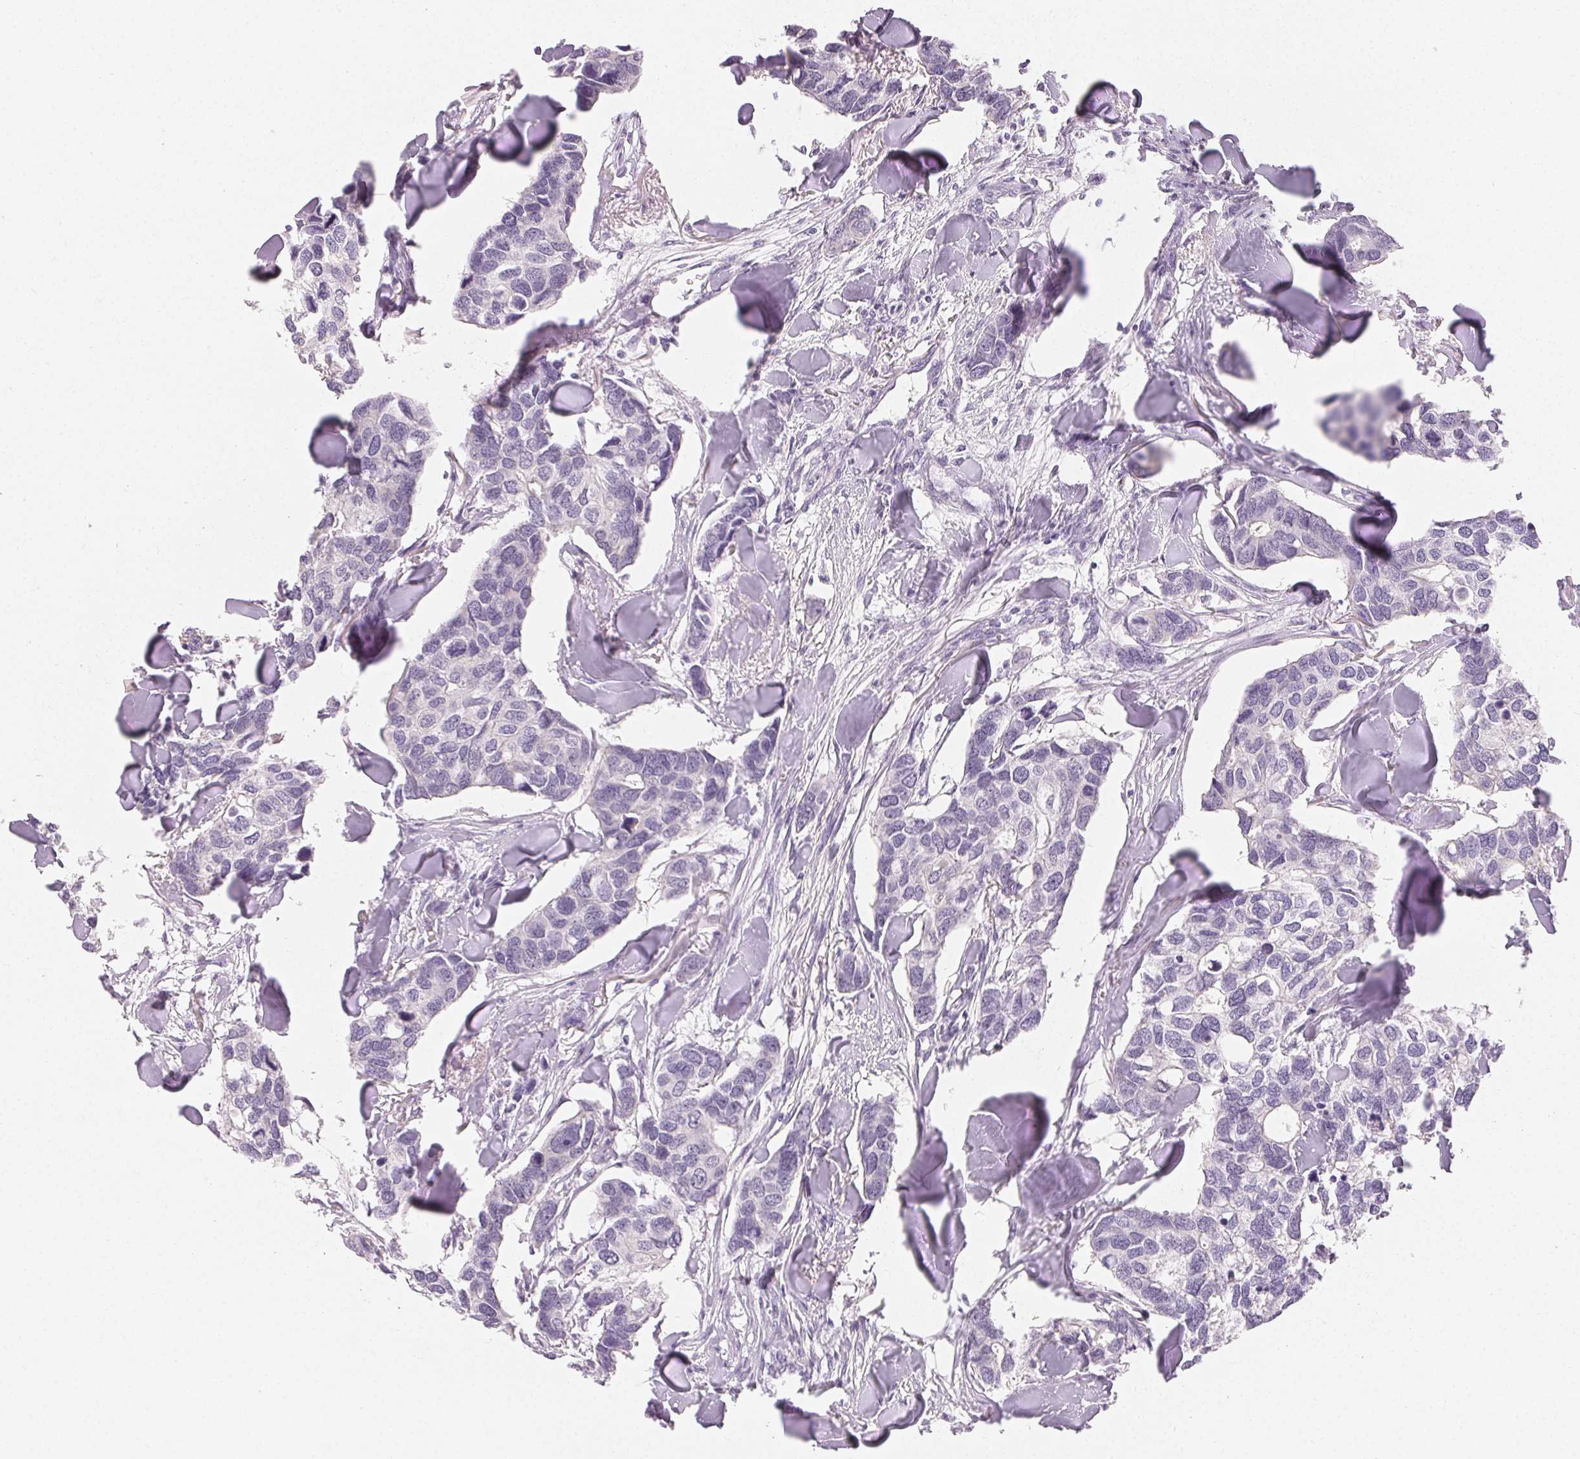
{"staining": {"intensity": "negative", "quantity": "none", "location": "none"}, "tissue": "breast cancer", "cell_type": "Tumor cells", "image_type": "cancer", "snomed": [{"axis": "morphology", "description": "Duct carcinoma"}, {"axis": "topography", "description": "Breast"}], "caption": "Immunohistochemistry histopathology image of neoplastic tissue: breast cancer stained with DAB displays no significant protein staining in tumor cells. The staining was performed using DAB (3,3'-diaminobenzidine) to visualize the protein expression in brown, while the nuclei were stained in blue with hematoxylin (Magnification: 20x).", "gene": "SFTPD", "patient": {"sex": "female", "age": 83}}